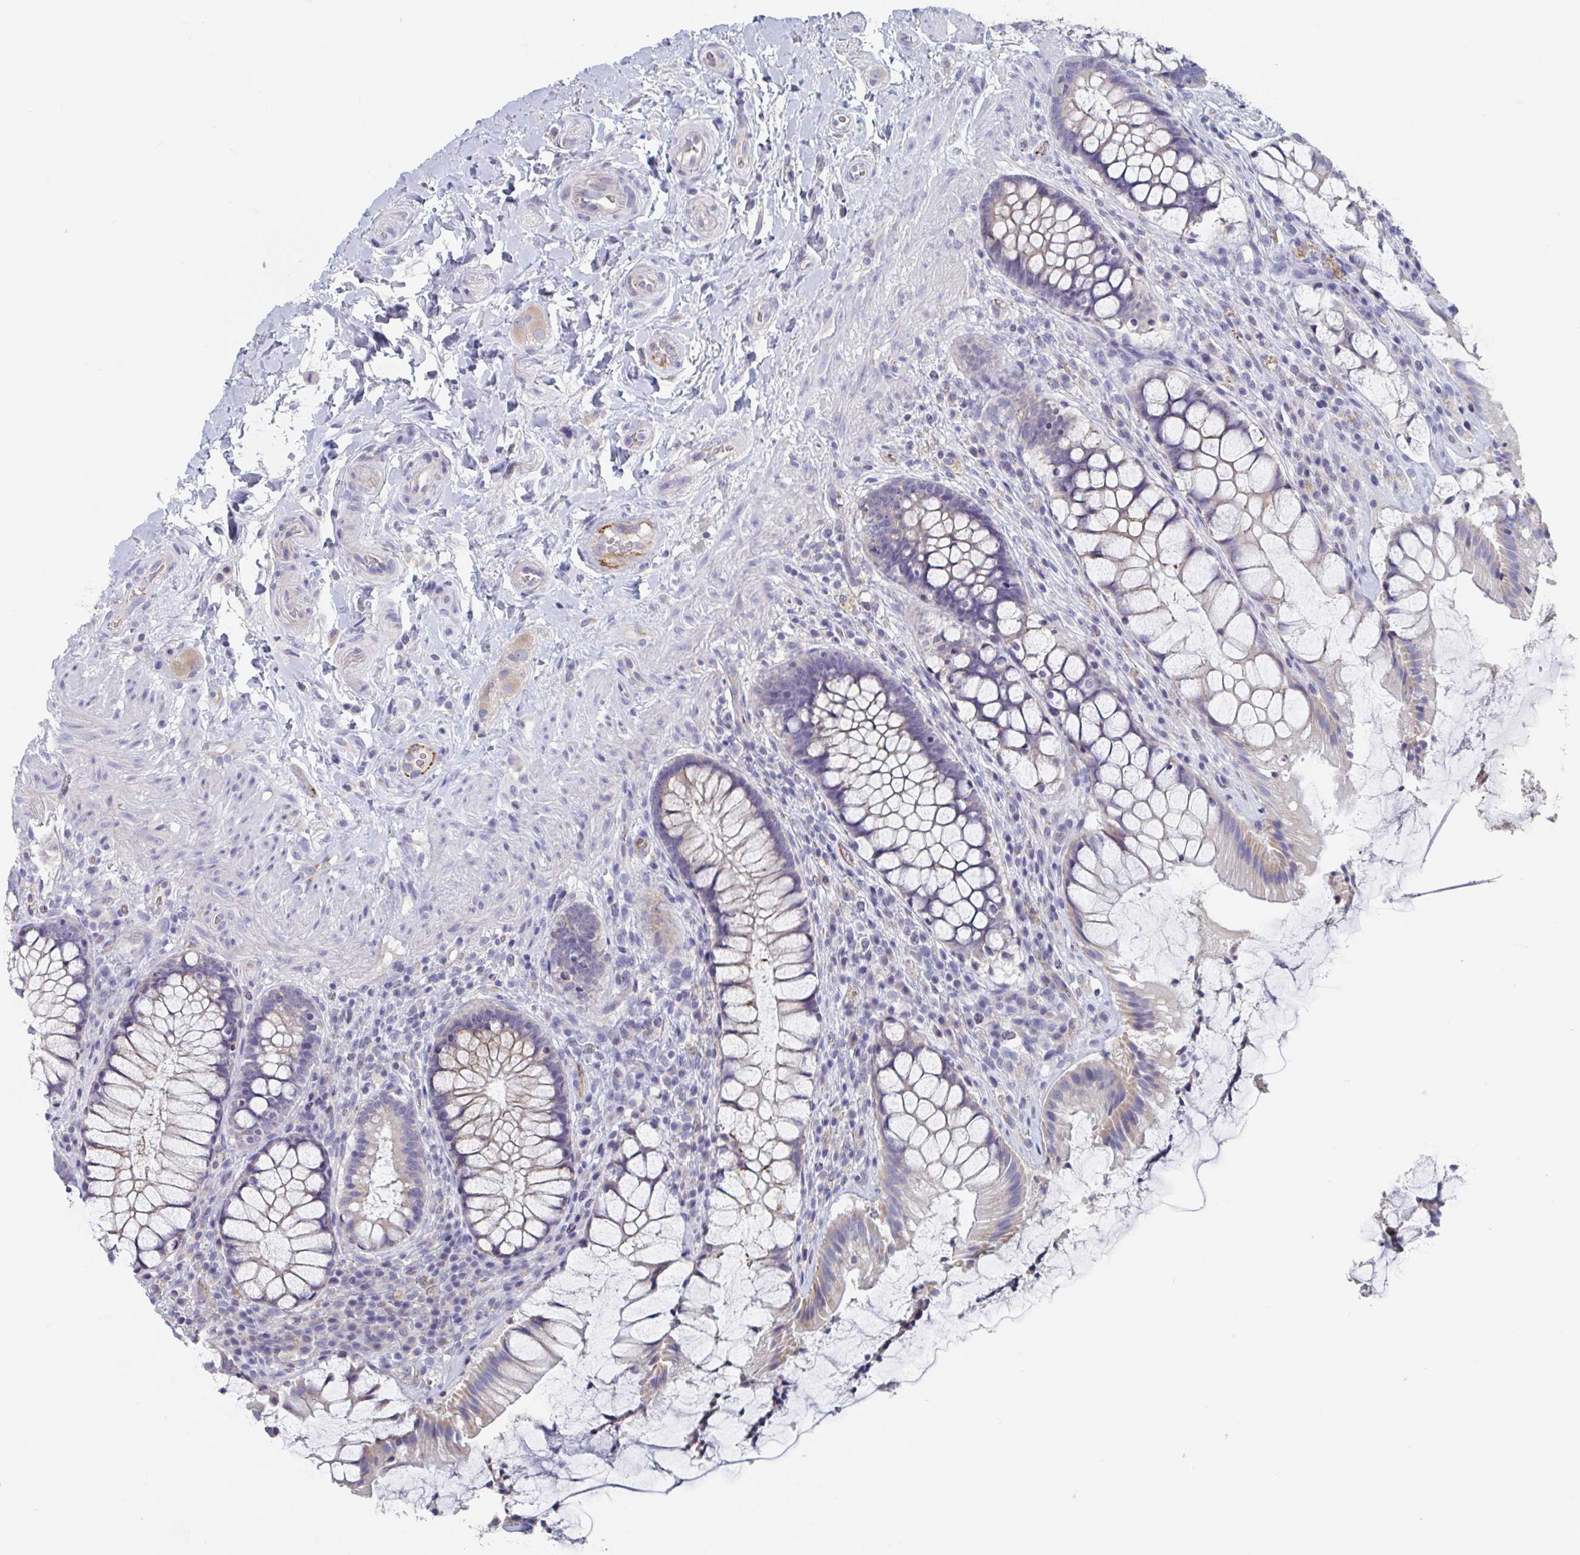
{"staining": {"intensity": "moderate", "quantity": "<25%", "location": "cytoplasmic/membranous"}, "tissue": "rectum", "cell_type": "Glandular cells", "image_type": "normal", "snomed": [{"axis": "morphology", "description": "Normal tissue, NOS"}, {"axis": "topography", "description": "Rectum"}], "caption": "DAB immunohistochemical staining of normal rectum shows moderate cytoplasmic/membranous protein staining in approximately <25% of glandular cells. (brown staining indicates protein expression, while blue staining denotes nuclei).", "gene": "ABHD16A", "patient": {"sex": "female", "age": 58}}